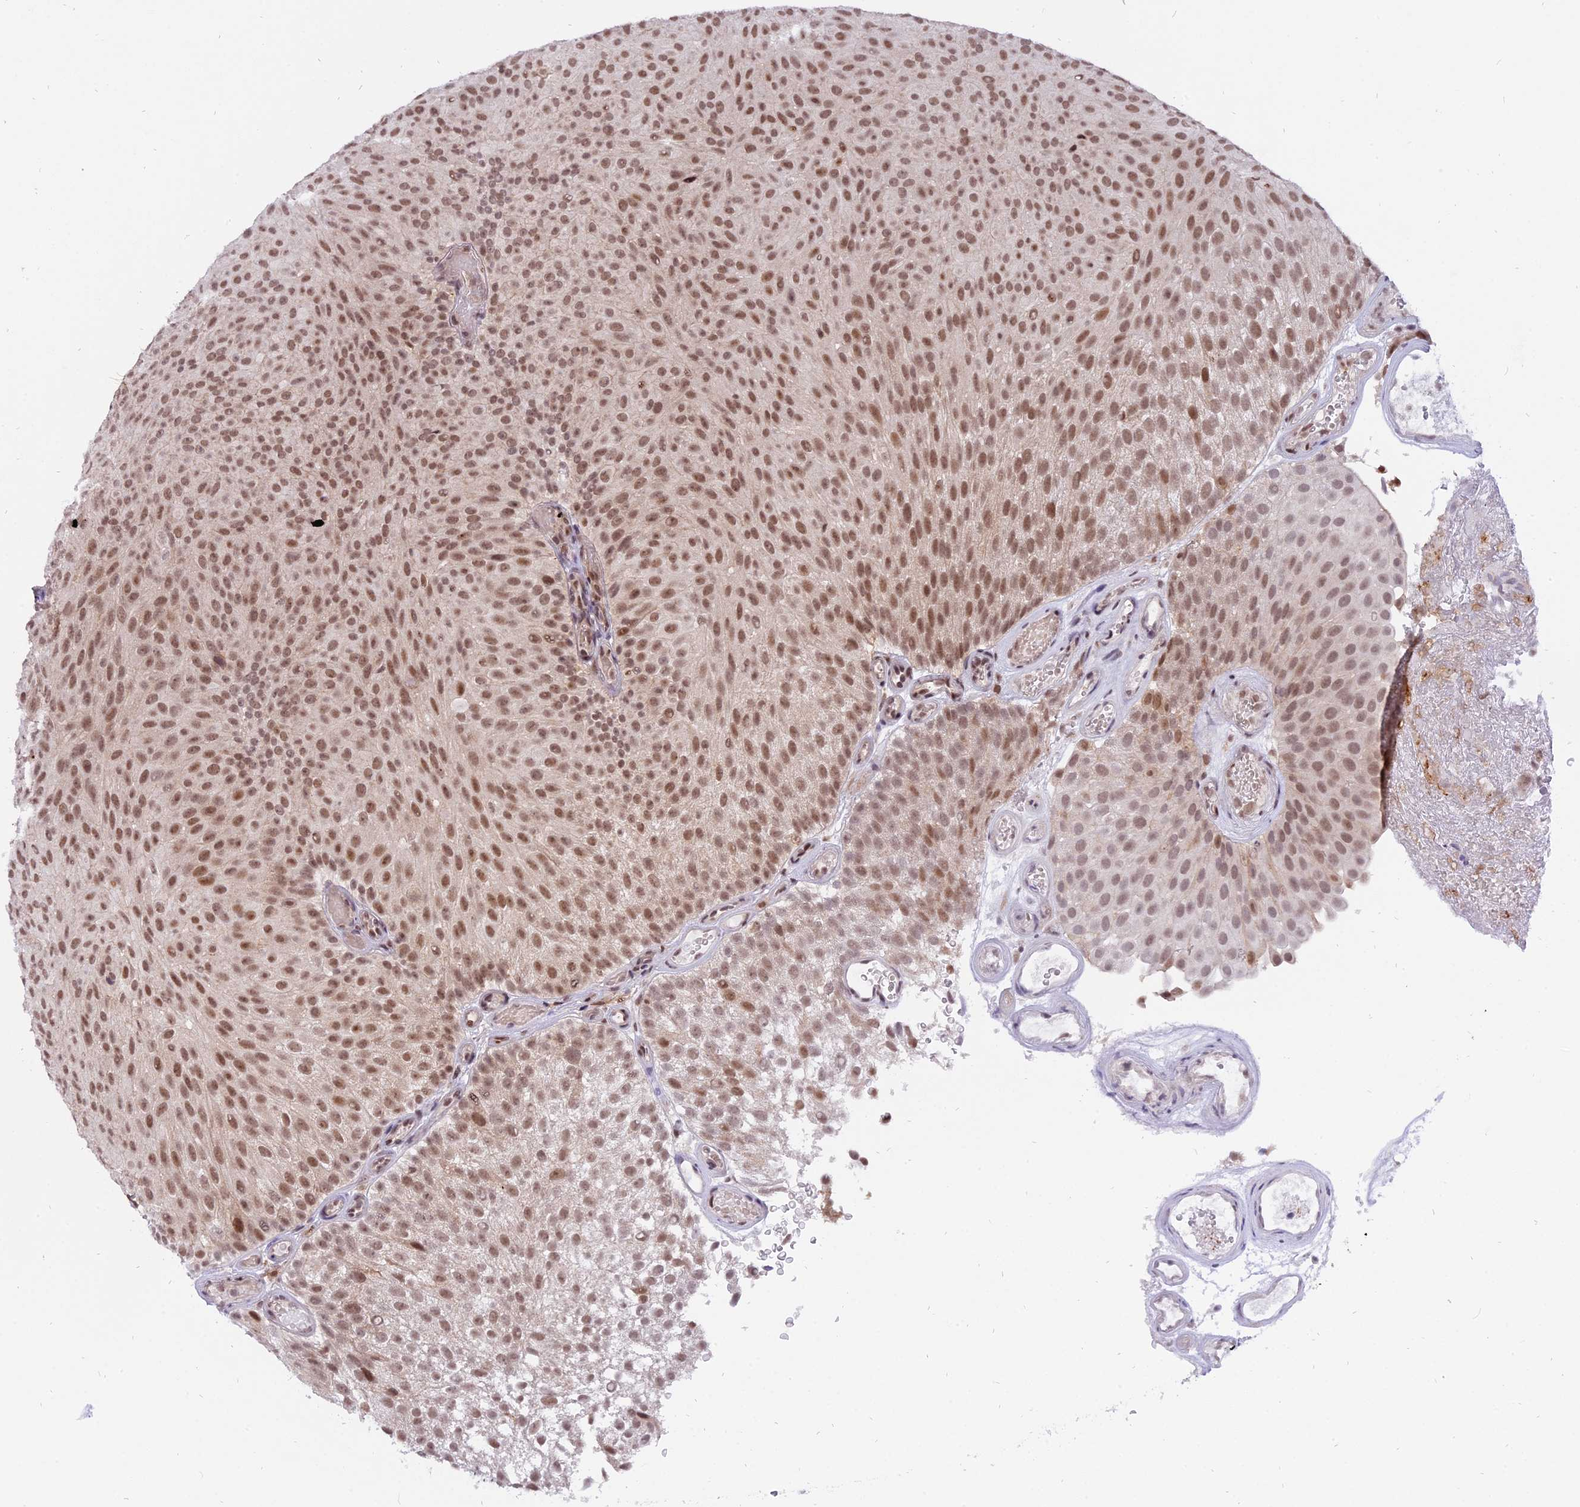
{"staining": {"intensity": "moderate", "quantity": ">75%", "location": "nuclear"}, "tissue": "urothelial cancer", "cell_type": "Tumor cells", "image_type": "cancer", "snomed": [{"axis": "morphology", "description": "Urothelial carcinoma, Low grade"}, {"axis": "topography", "description": "Urinary bladder"}], "caption": "Brown immunohistochemical staining in human urothelial cancer demonstrates moderate nuclear positivity in approximately >75% of tumor cells.", "gene": "TADA3", "patient": {"sex": "male", "age": 78}}